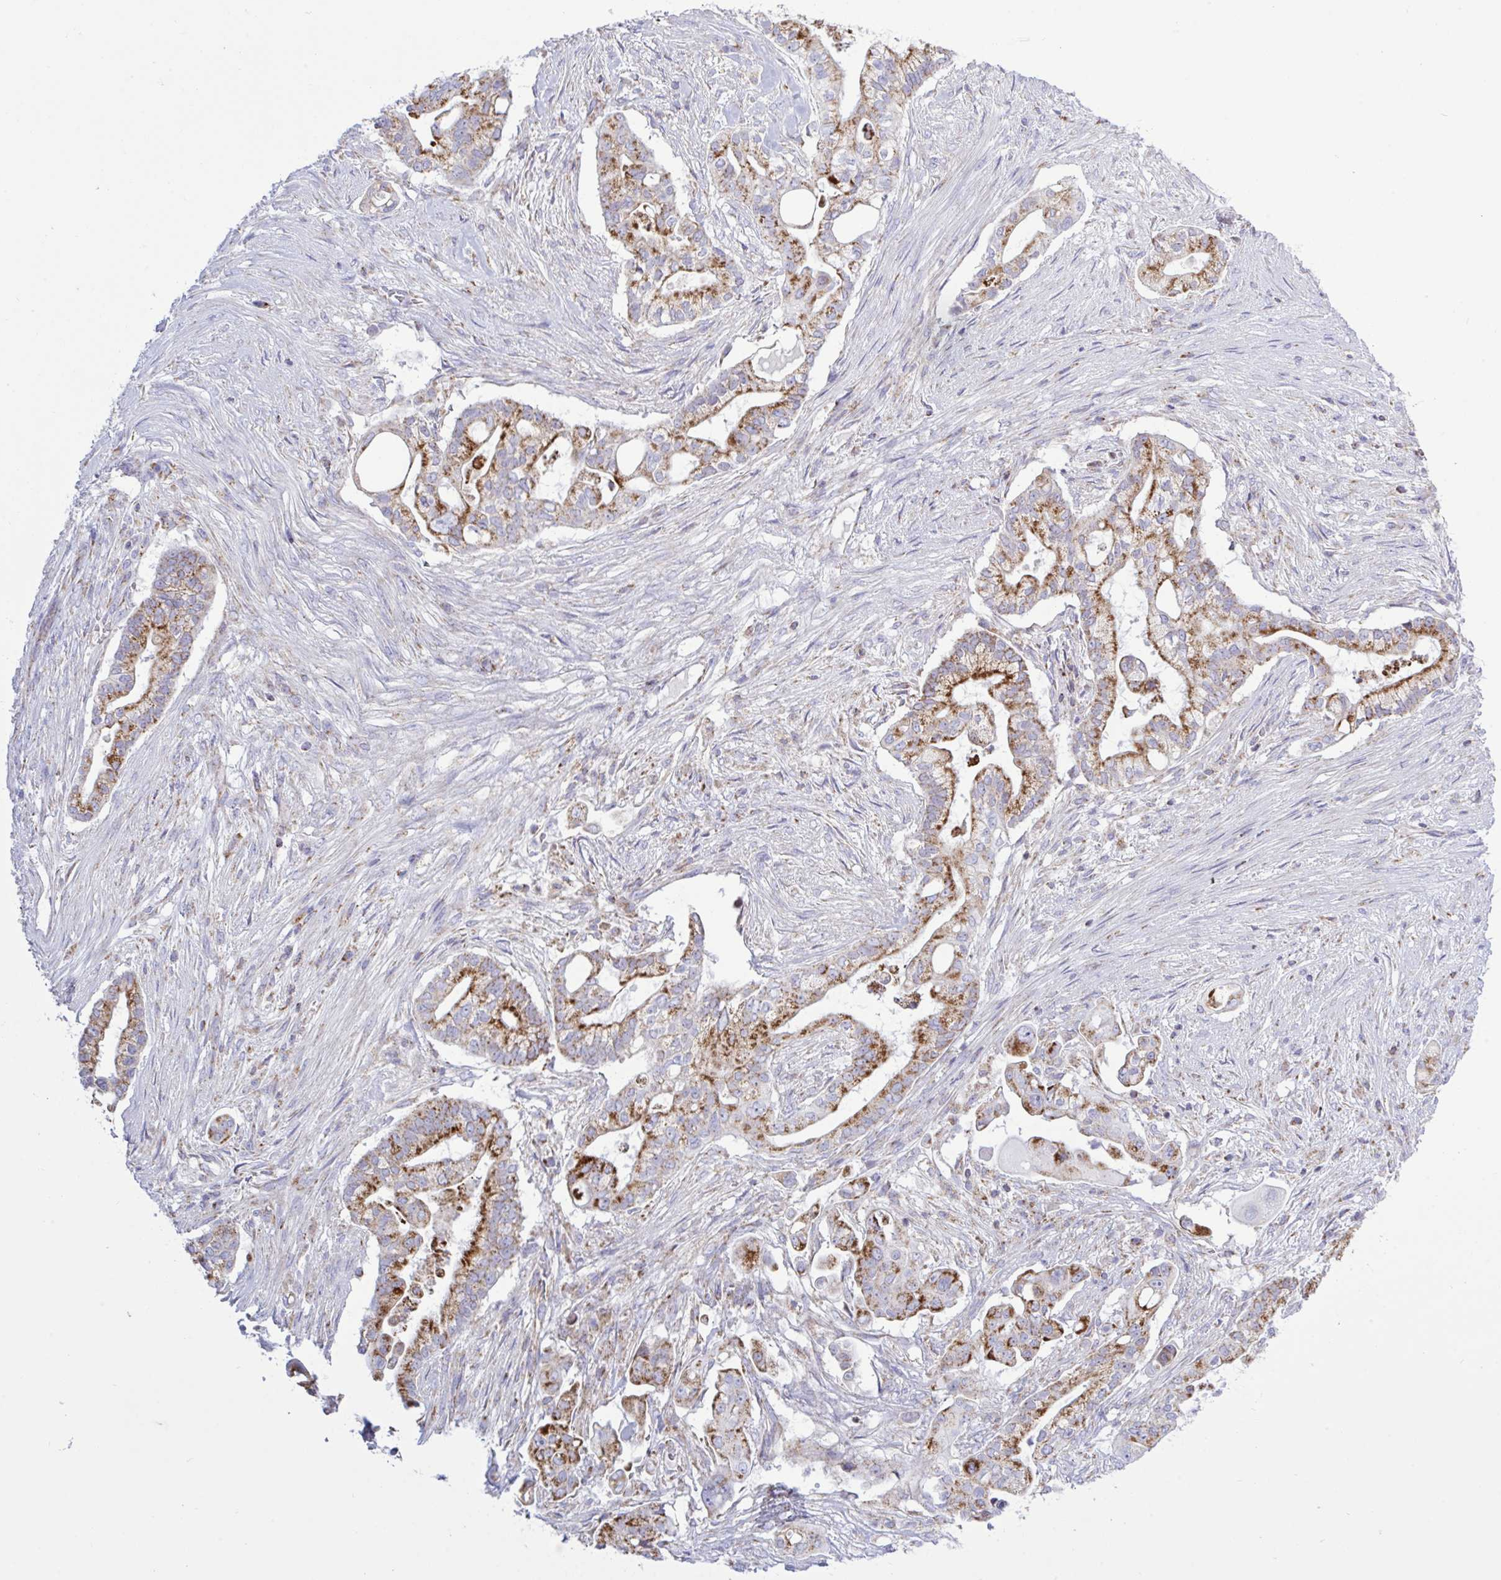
{"staining": {"intensity": "moderate", "quantity": "25%-75%", "location": "cytoplasmic/membranous"}, "tissue": "pancreatic cancer", "cell_type": "Tumor cells", "image_type": "cancer", "snomed": [{"axis": "morphology", "description": "Adenocarcinoma, NOS"}, {"axis": "topography", "description": "Pancreas"}], "caption": "Pancreatic adenocarcinoma stained with a brown dye displays moderate cytoplasmic/membranous positive positivity in about 25%-75% of tumor cells.", "gene": "HSPE1", "patient": {"sex": "female", "age": 69}}